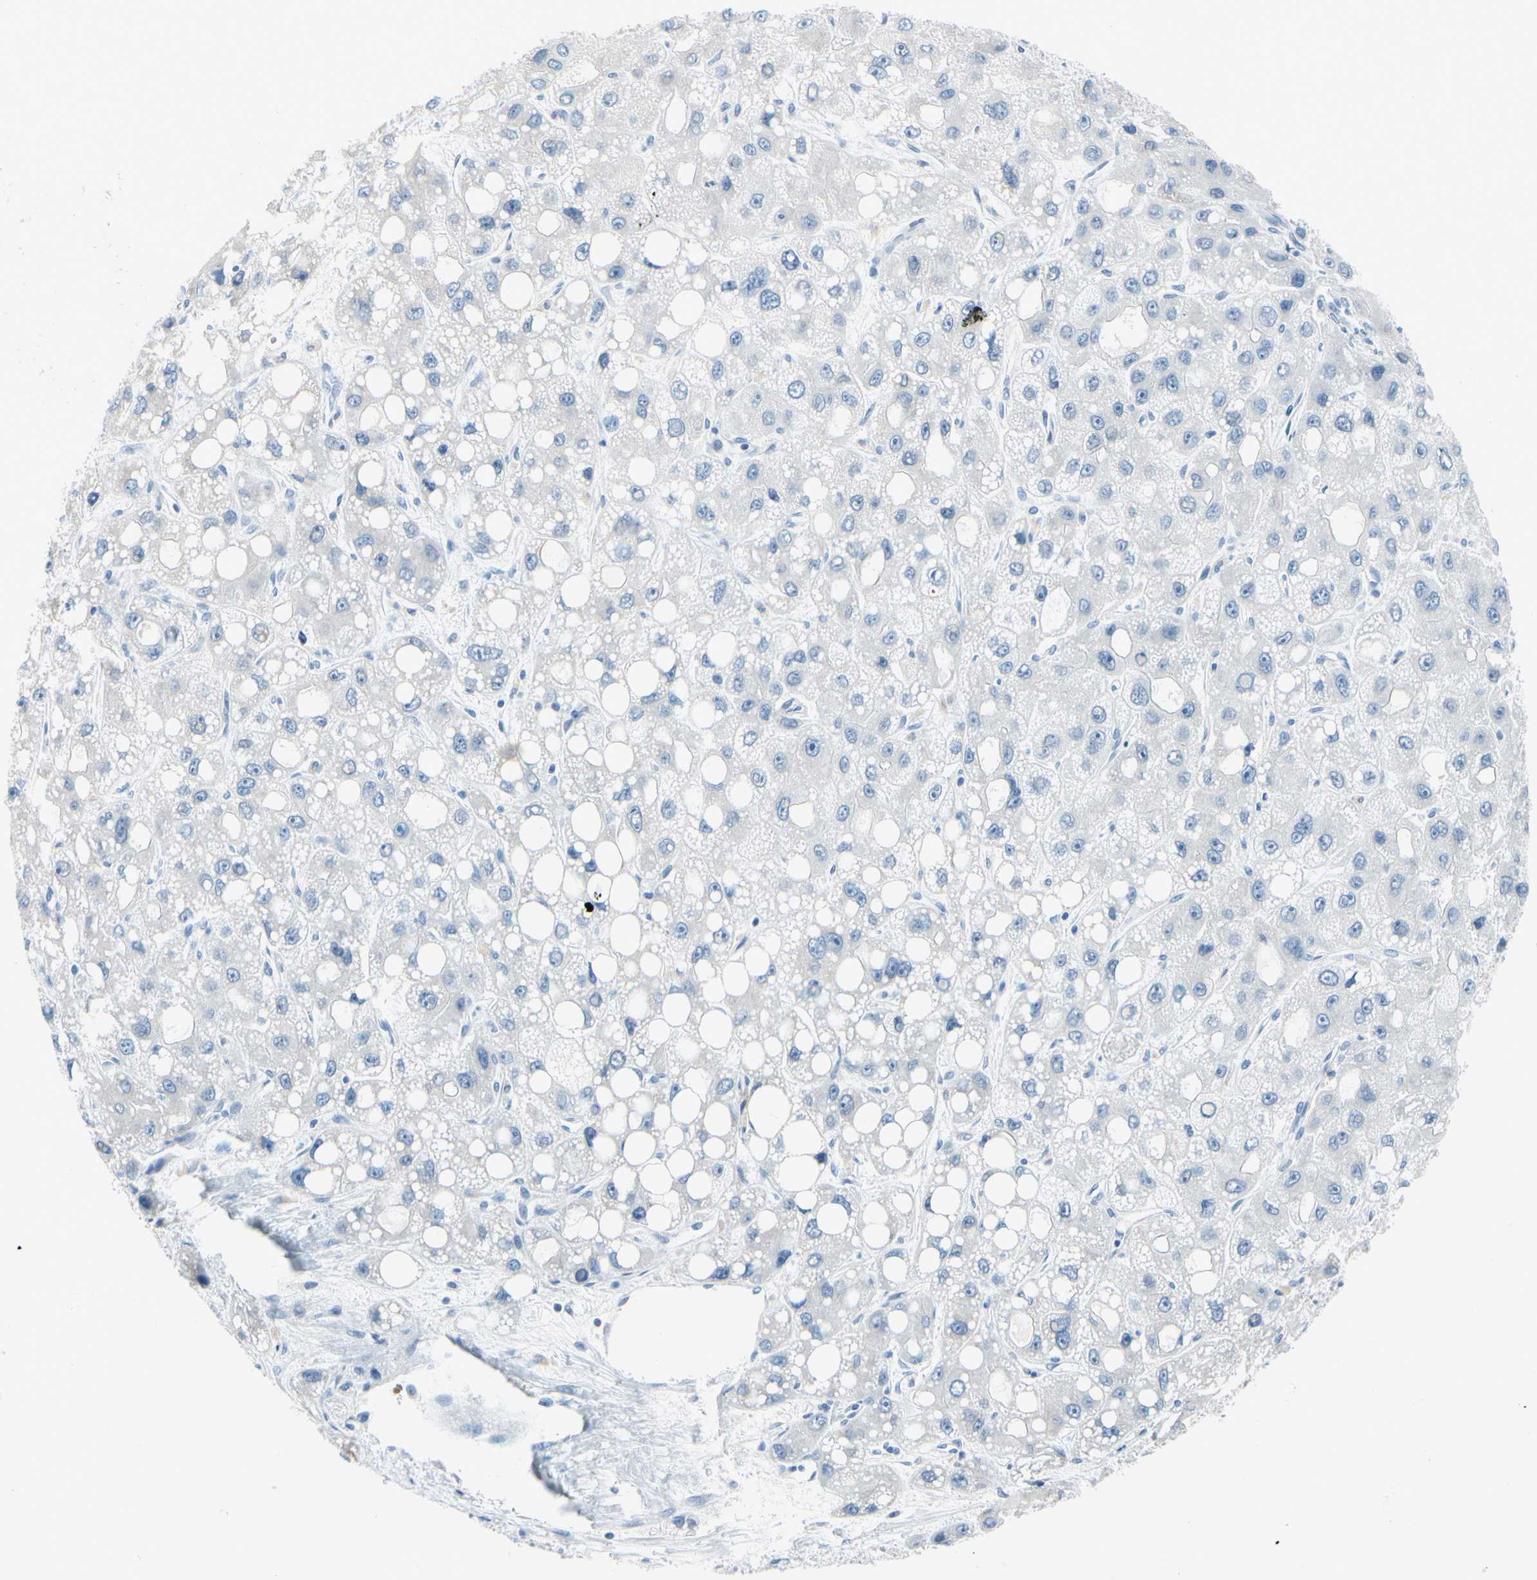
{"staining": {"intensity": "negative", "quantity": "none", "location": "none"}, "tissue": "liver cancer", "cell_type": "Tumor cells", "image_type": "cancer", "snomed": [{"axis": "morphology", "description": "Carcinoma, Hepatocellular, NOS"}, {"axis": "topography", "description": "Liver"}], "caption": "Human liver hepatocellular carcinoma stained for a protein using immunohistochemistry (IHC) demonstrates no expression in tumor cells.", "gene": "FCER2", "patient": {"sex": "male", "age": 55}}